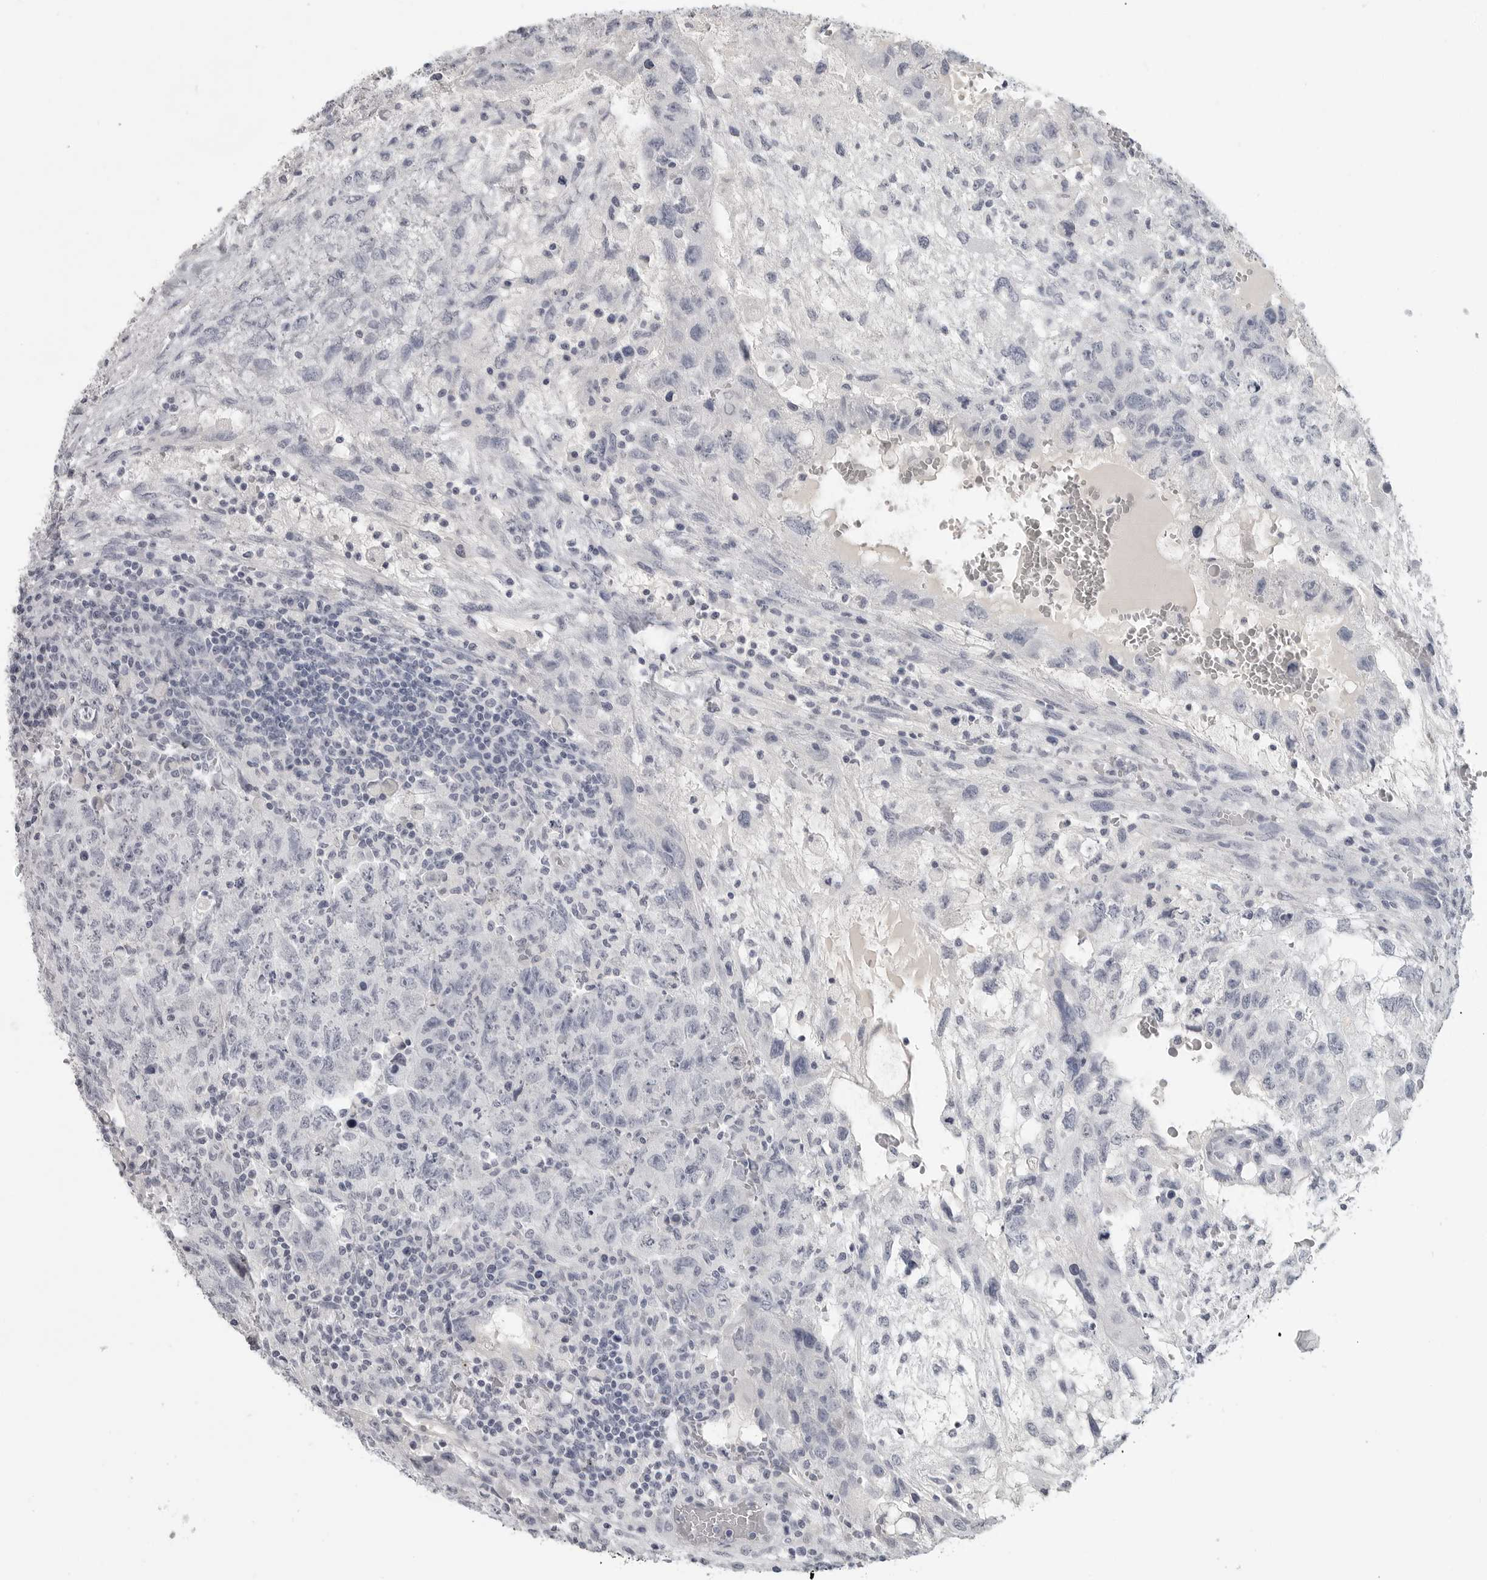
{"staining": {"intensity": "negative", "quantity": "none", "location": "none"}, "tissue": "testis cancer", "cell_type": "Tumor cells", "image_type": "cancer", "snomed": [{"axis": "morphology", "description": "Carcinoma, Embryonal, NOS"}, {"axis": "topography", "description": "Testis"}], "caption": "The photomicrograph shows no staining of tumor cells in embryonal carcinoma (testis).", "gene": "LY6D", "patient": {"sex": "male", "age": 36}}